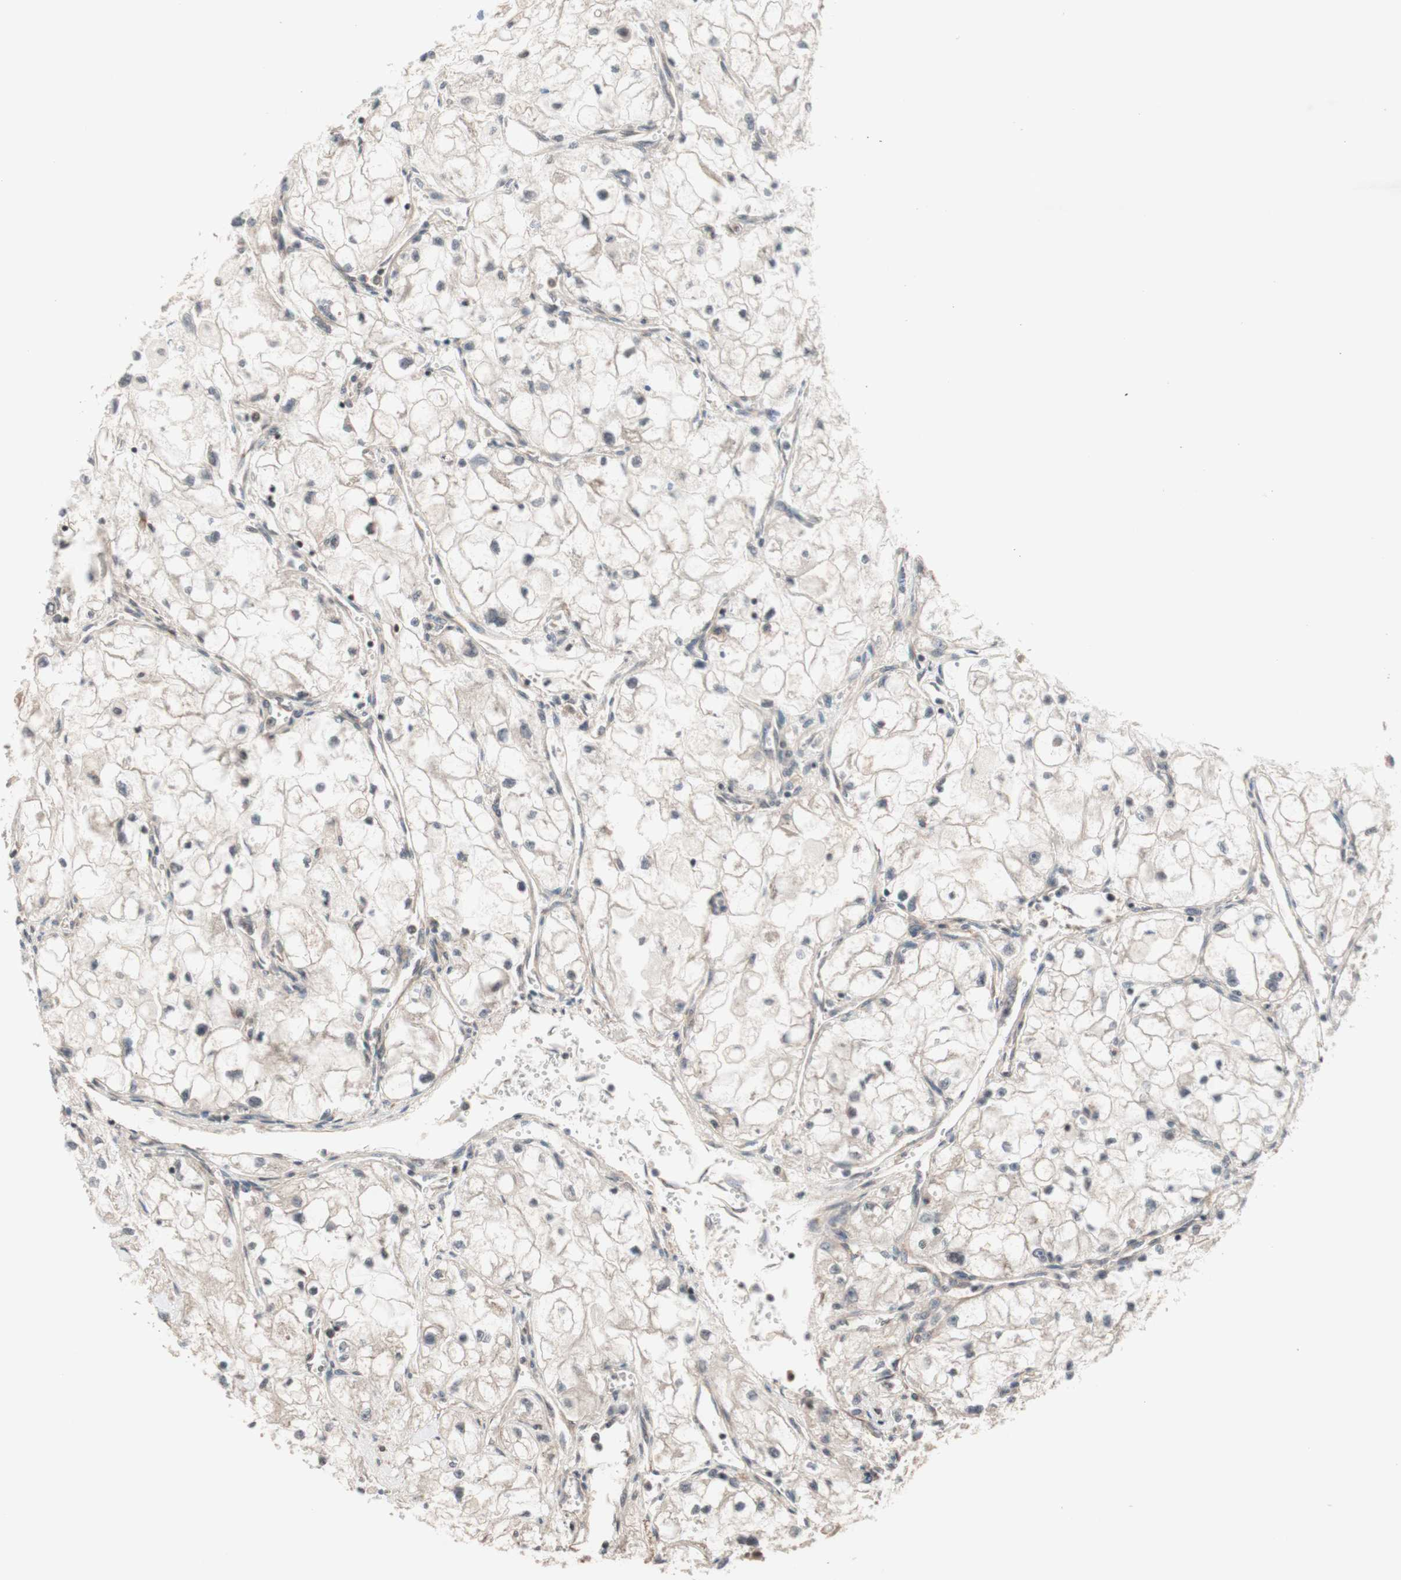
{"staining": {"intensity": "negative", "quantity": "none", "location": "none"}, "tissue": "renal cancer", "cell_type": "Tumor cells", "image_type": "cancer", "snomed": [{"axis": "morphology", "description": "Adenocarcinoma, NOS"}, {"axis": "topography", "description": "Kidney"}], "caption": "Immunohistochemical staining of human renal adenocarcinoma demonstrates no significant expression in tumor cells. Brightfield microscopy of IHC stained with DAB (brown) and hematoxylin (blue), captured at high magnification.", "gene": "CD55", "patient": {"sex": "female", "age": 70}}